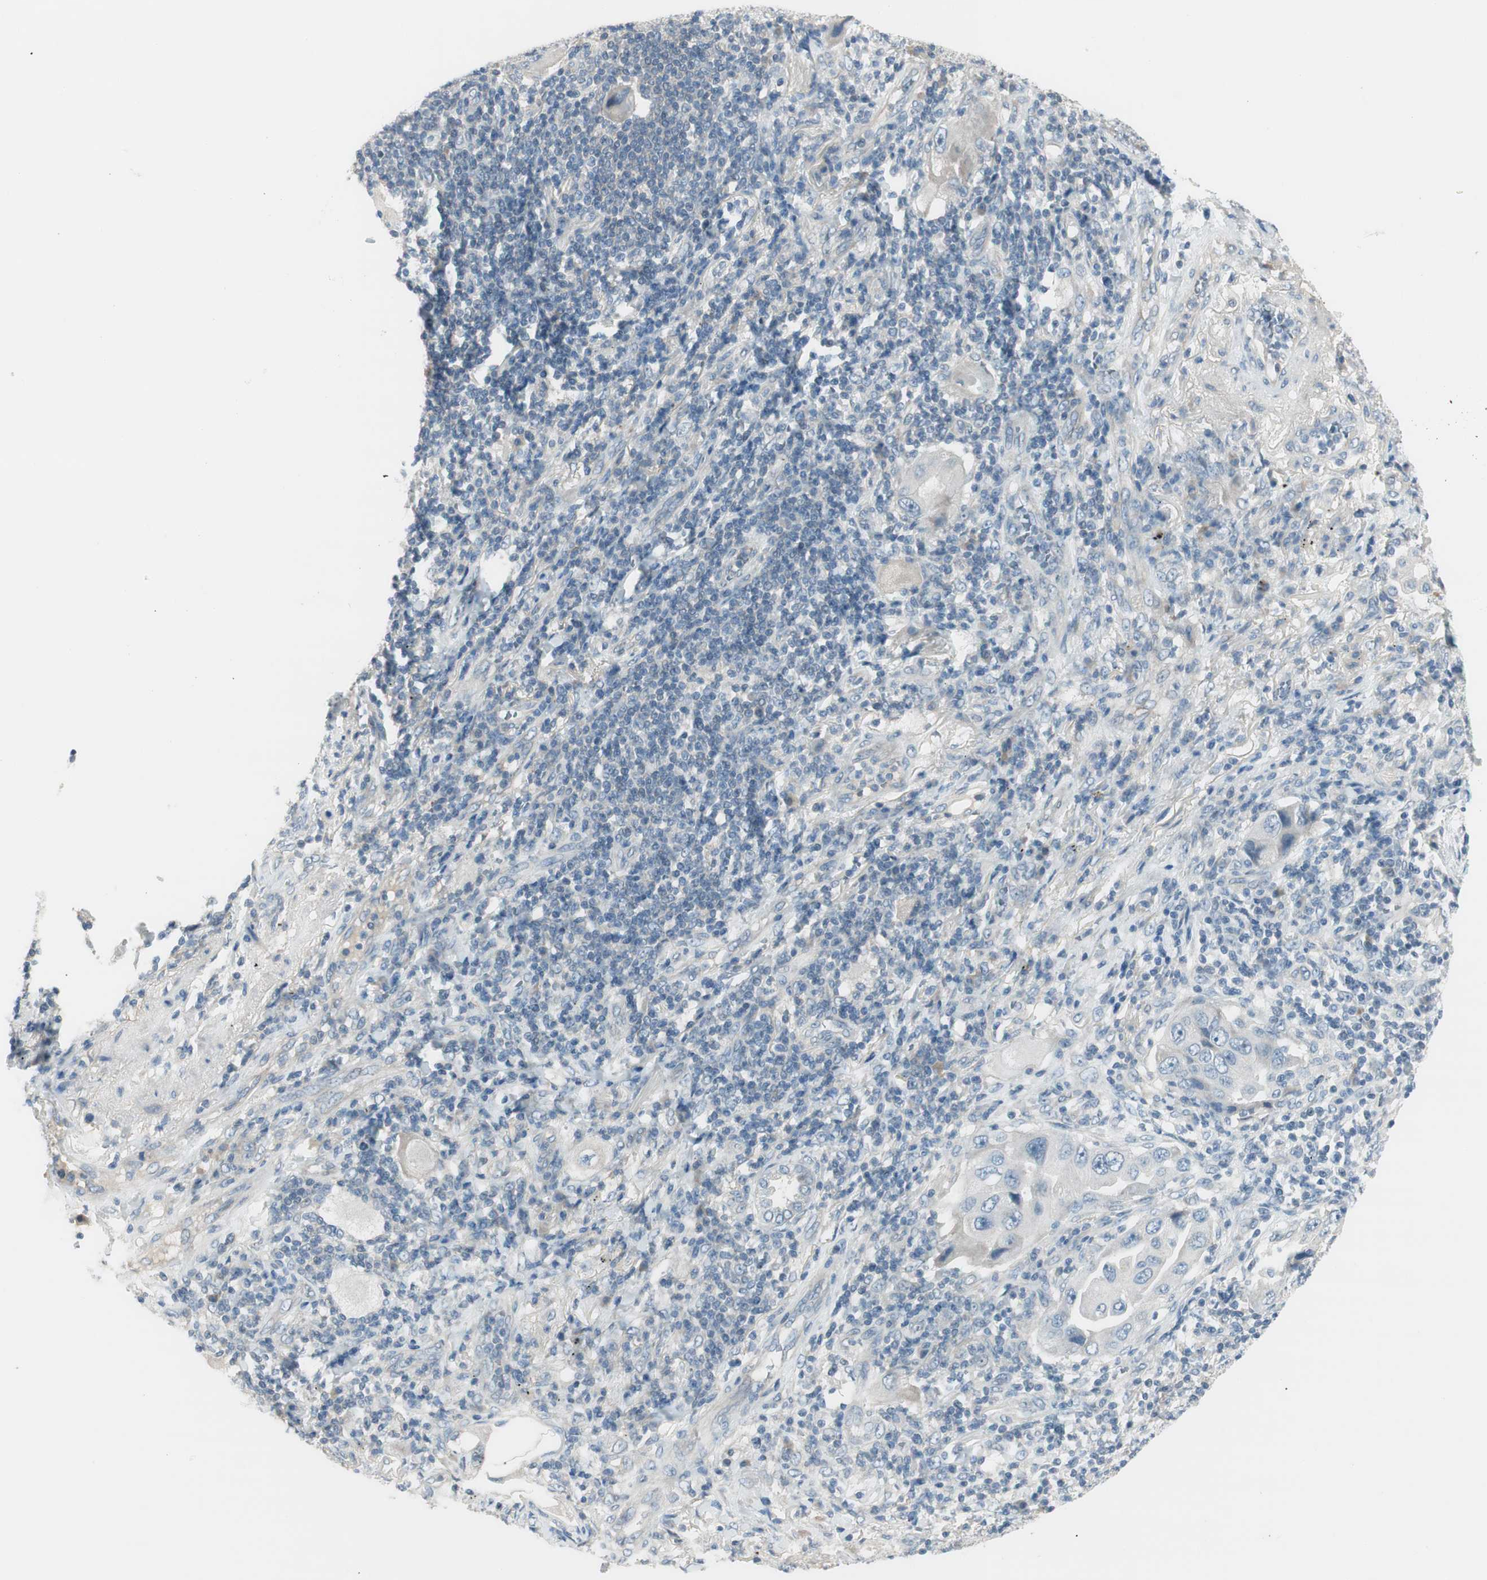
{"staining": {"intensity": "weak", "quantity": "<25%", "location": "cytoplasmic/membranous"}, "tissue": "lung cancer", "cell_type": "Tumor cells", "image_type": "cancer", "snomed": [{"axis": "morphology", "description": "Adenocarcinoma, NOS"}, {"axis": "topography", "description": "Lung"}], "caption": "The histopathology image exhibits no significant expression in tumor cells of lung adenocarcinoma. The staining is performed using DAB brown chromogen with nuclei counter-stained in using hematoxylin.", "gene": "EVA1A", "patient": {"sex": "female", "age": 65}}